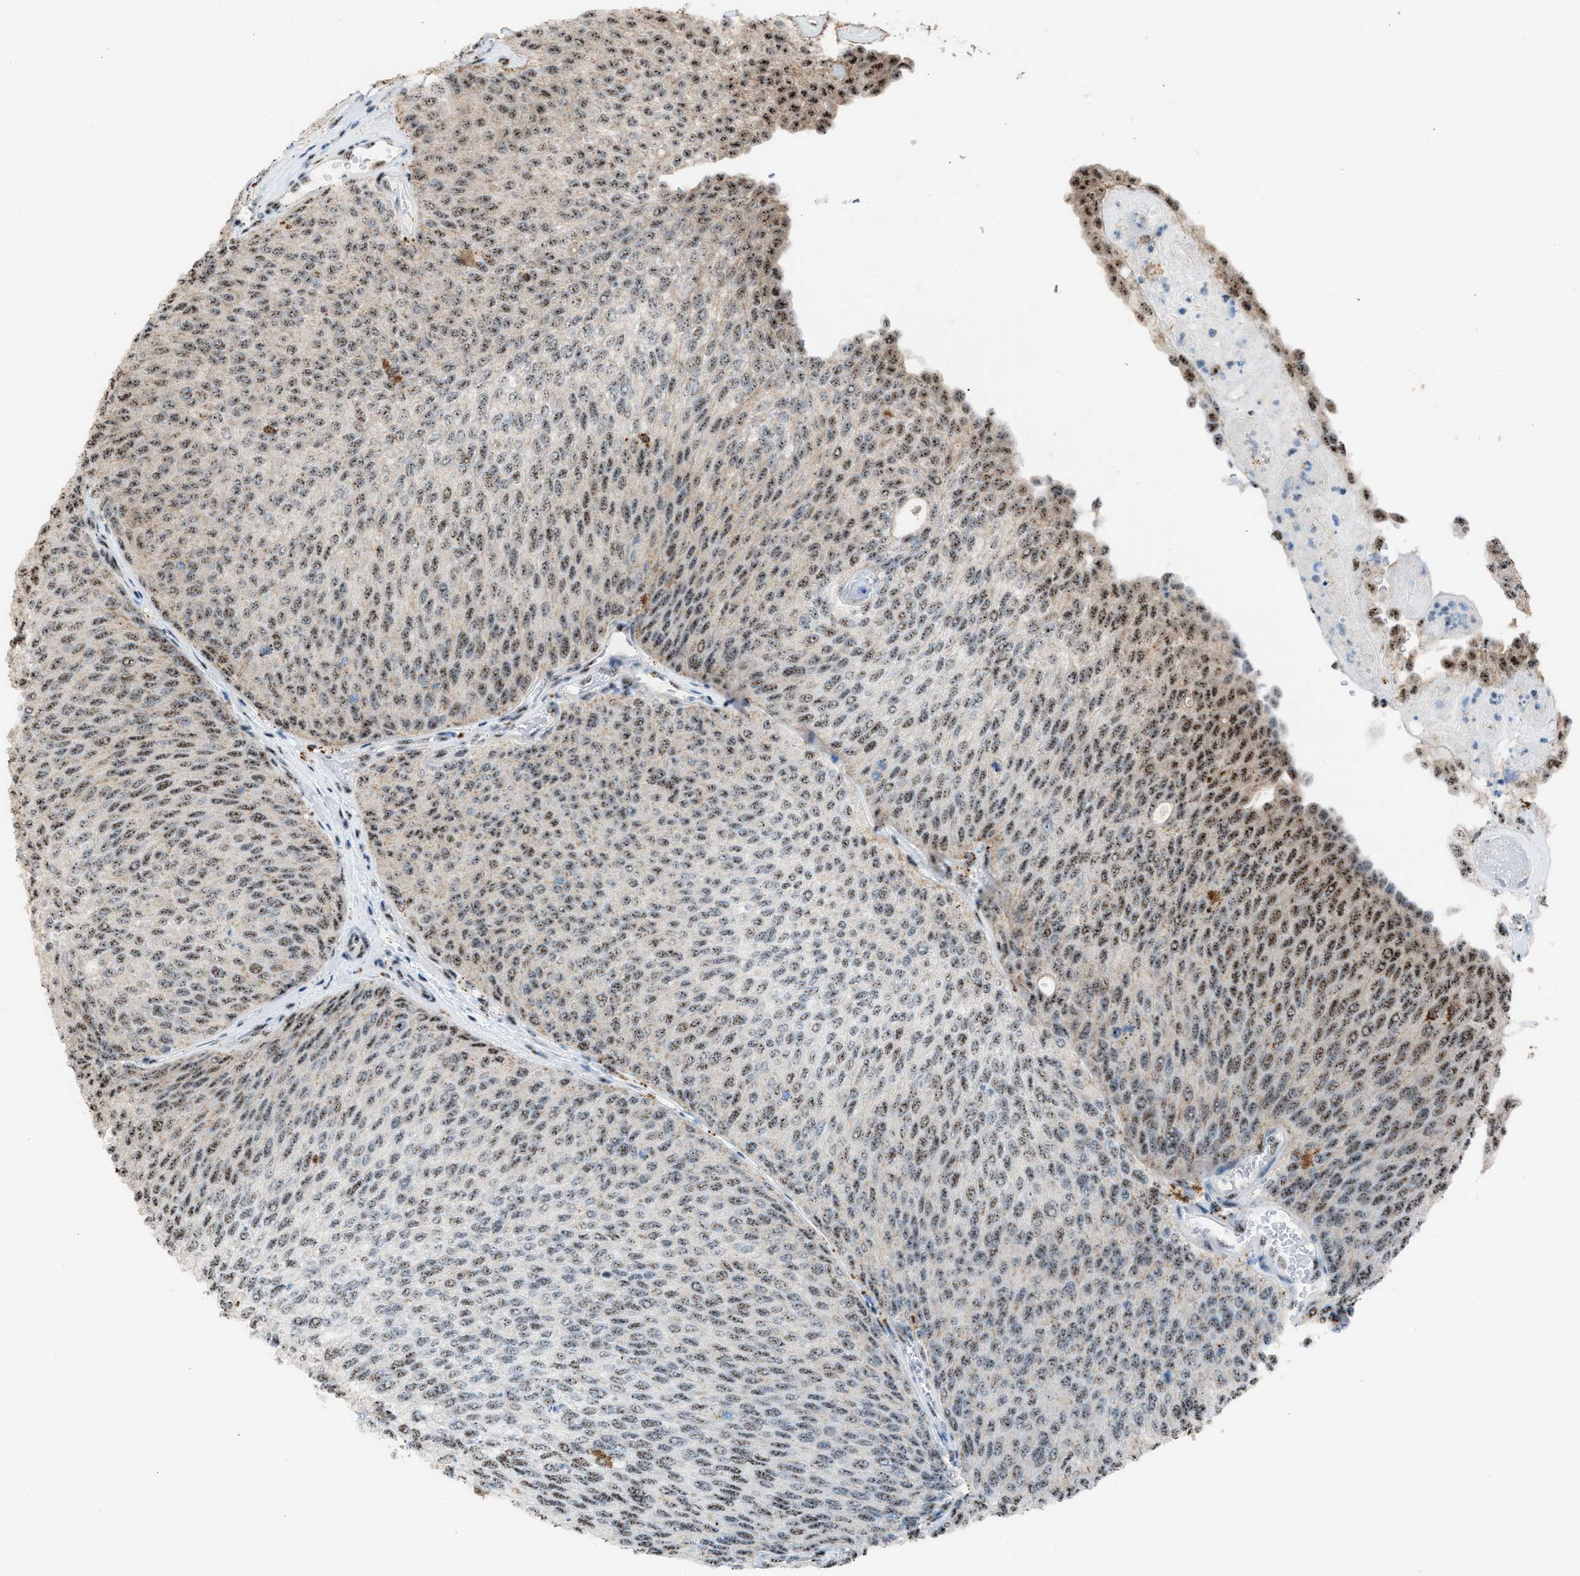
{"staining": {"intensity": "moderate", "quantity": ">75%", "location": "nuclear"}, "tissue": "urothelial cancer", "cell_type": "Tumor cells", "image_type": "cancer", "snomed": [{"axis": "morphology", "description": "Urothelial carcinoma, Low grade"}, {"axis": "topography", "description": "Urinary bladder"}], "caption": "This micrograph demonstrates immunohistochemistry (IHC) staining of human low-grade urothelial carcinoma, with medium moderate nuclear positivity in approximately >75% of tumor cells.", "gene": "CENPP", "patient": {"sex": "female", "age": 79}}